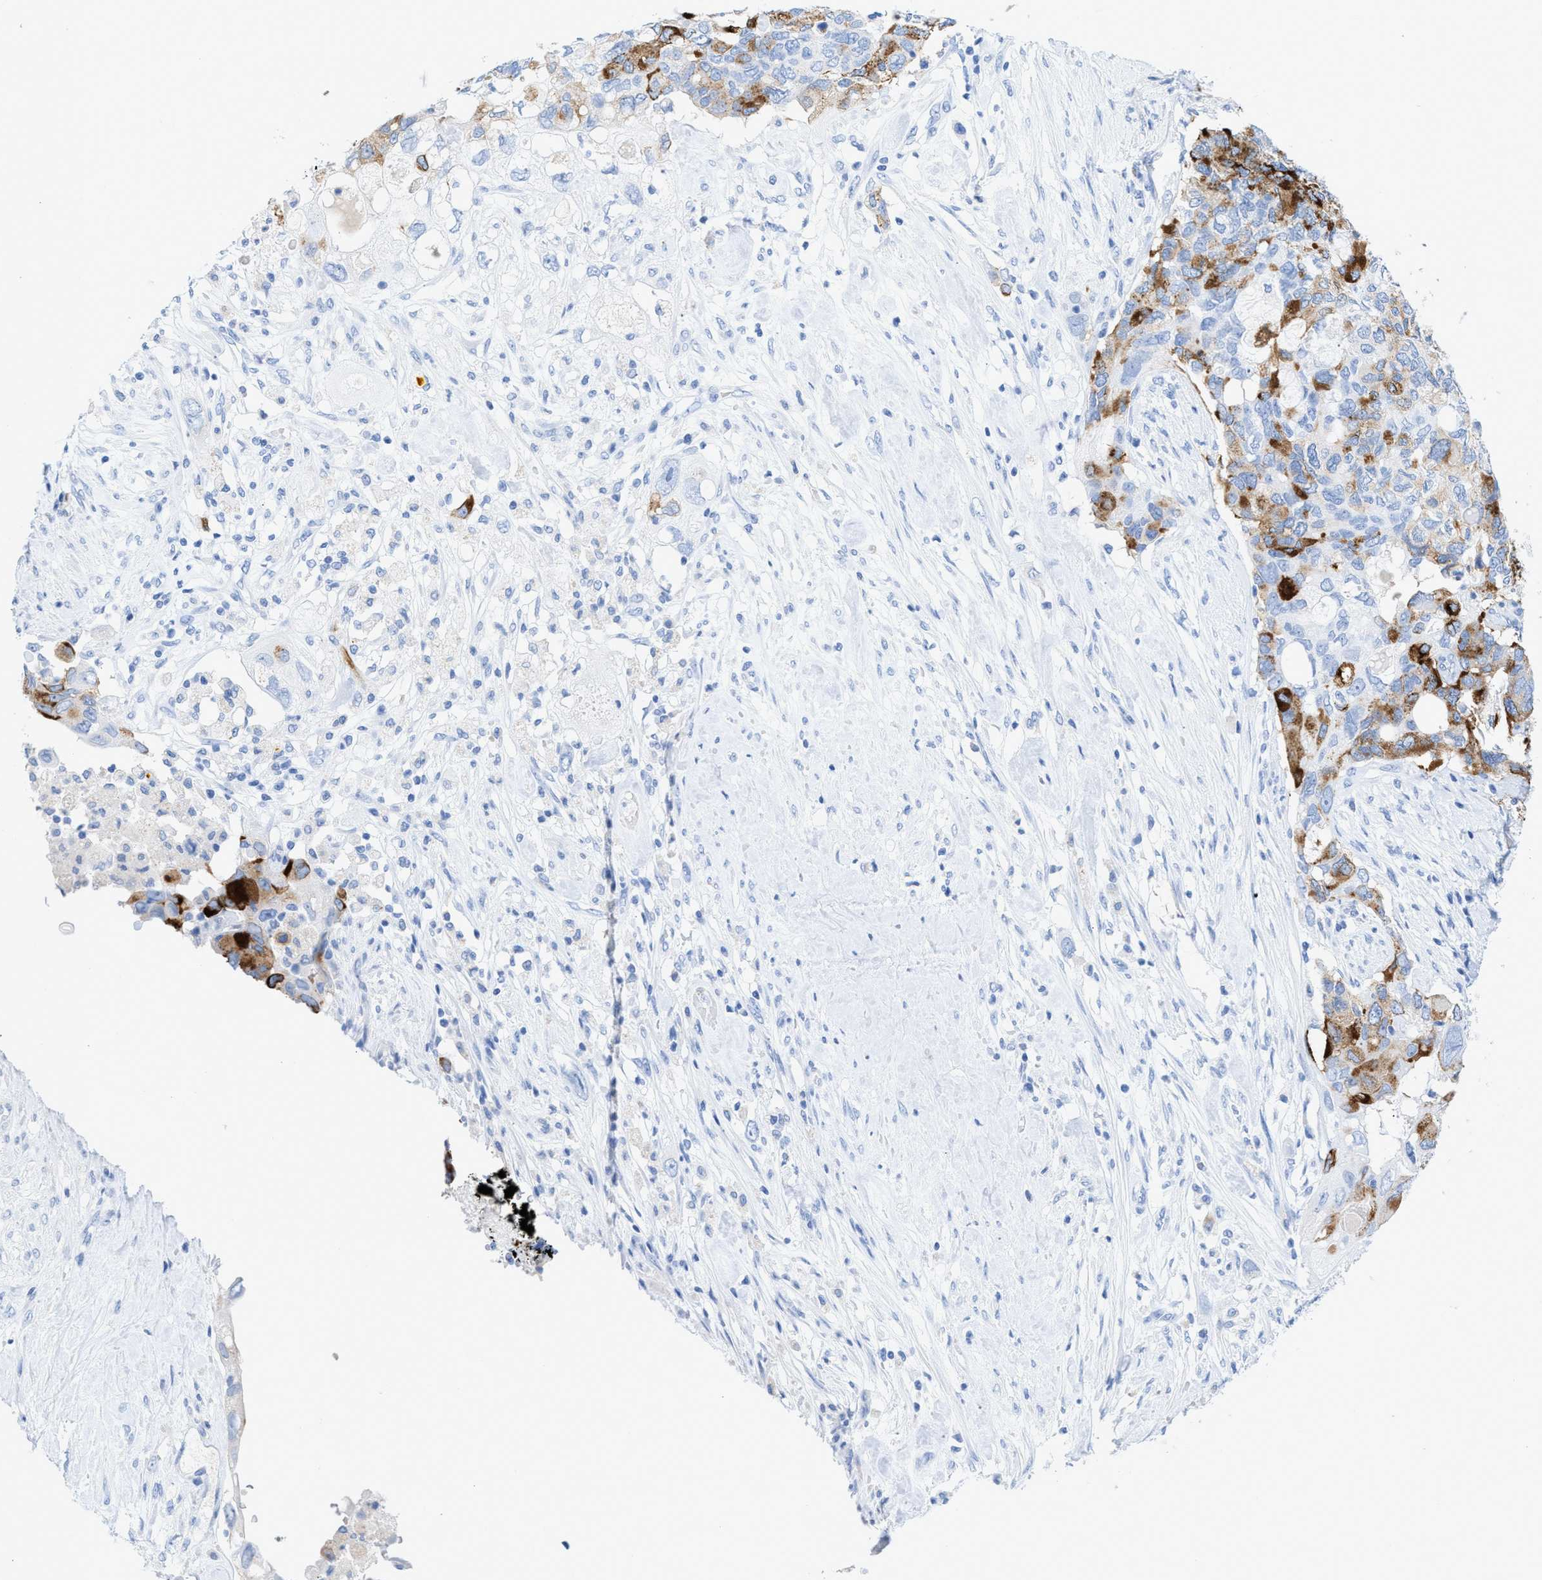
{"staining": {"intensity": "moderate", "quantity": "25%-75%", "location": "cytoplasmic/membranous"}, "tissue": "pancreatic cancer", "cell_type": "Tumor cells", "image_type": "cancer", "snomed": [{"axis": "morphology", "description": "Adenocarcinoma, NOS"}, {"axis": "topography", "description": "Pancreas"}], "caption": "Human pancreatic adenocarcinoma stained for a protein (brown) reveals moderate cytoplasmic/membranous positive staining in about 25%-75% of tumor cells.", "gene": "ANKFN1", "patient": {"sex": "female", "age": 56}}